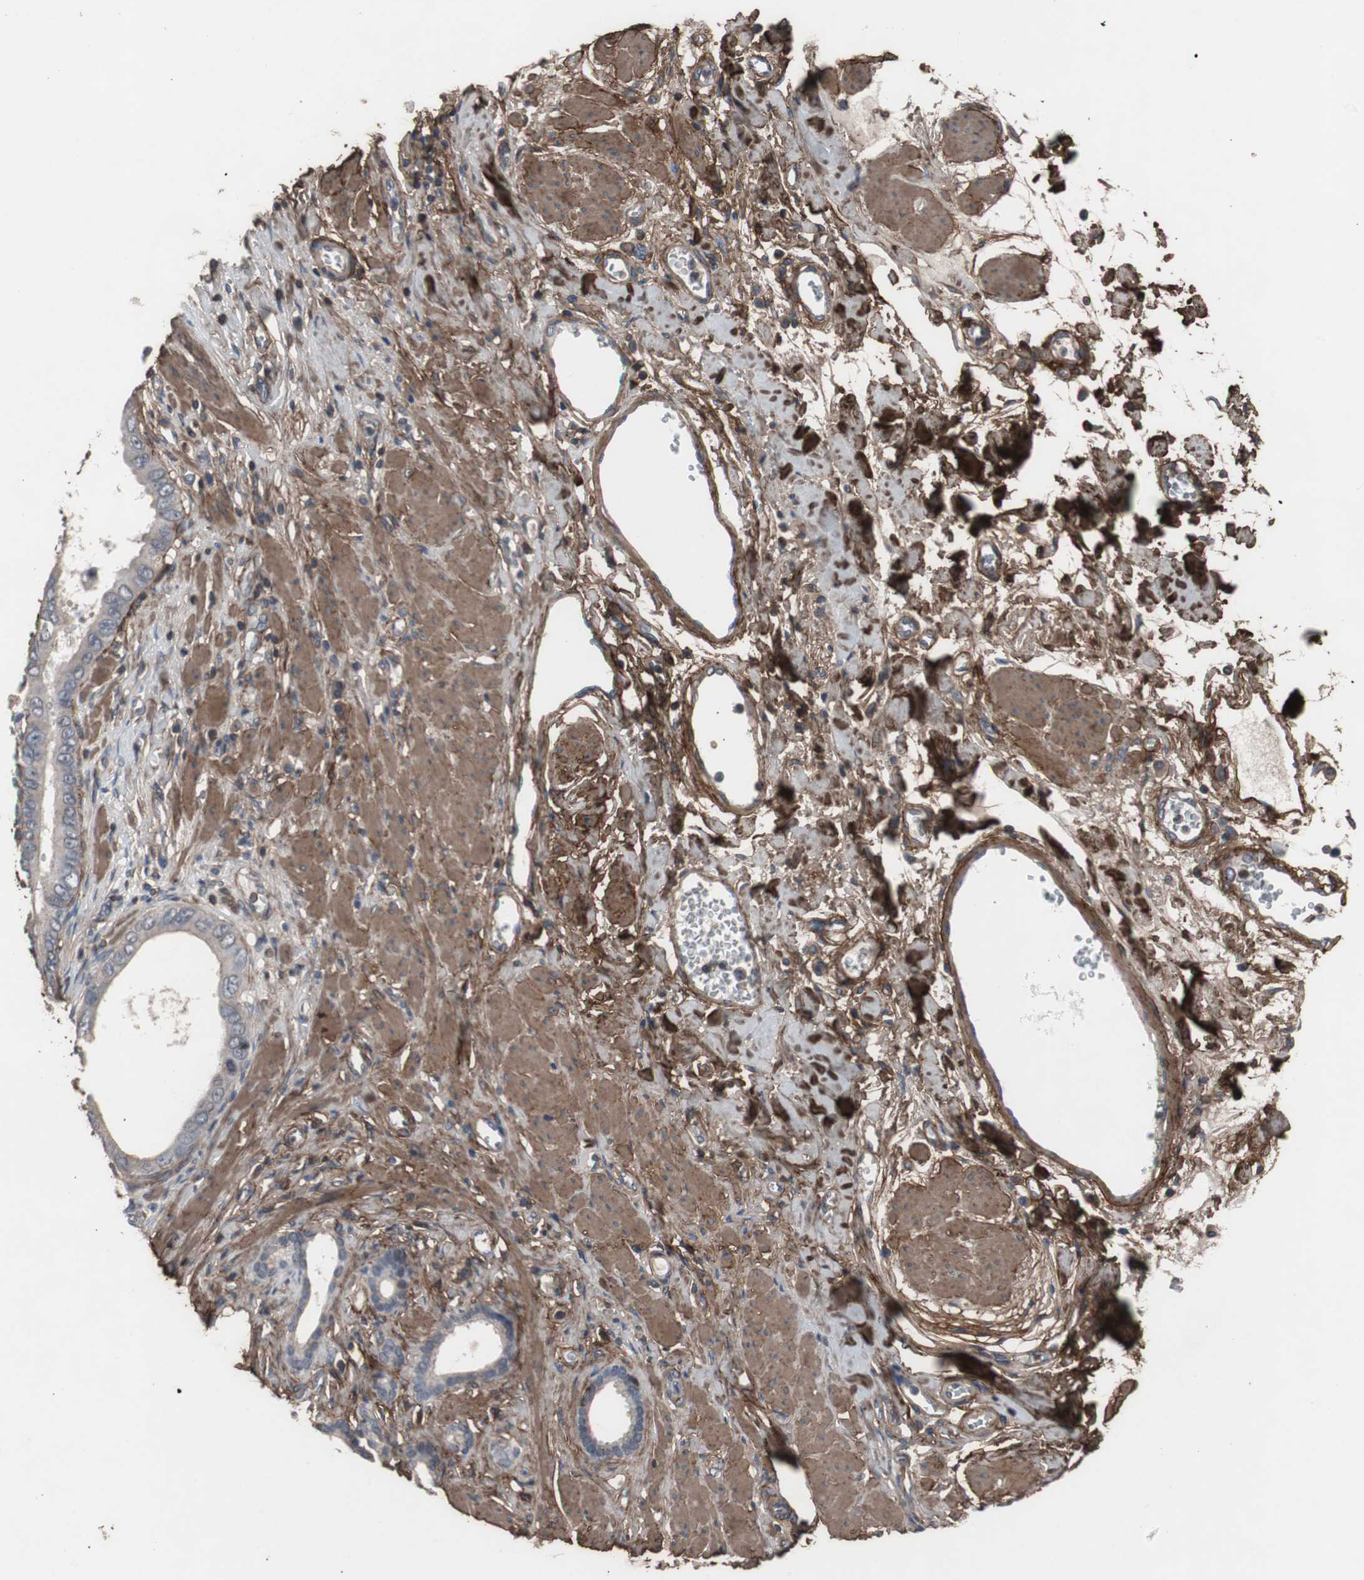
{"staining": {"intensity": "negative", "quantity": "none", "location": "none"}, "tissue": "pancreatic cancer", "cell_type": "Tumor cells", "image_type": "cancer", "snomed": [{"axis": "morphology", "description": "Normal tissue, NOS"}, {"axis": "topography", "description": "Lymph node"}], "caption": "This is an immunohistochemistry (IHC) histopathology image of pancreatic cancer. There is no positivity in tumor cells.", "gene": "COL6A2", "patient": {"sex": "male", "age": 50}}